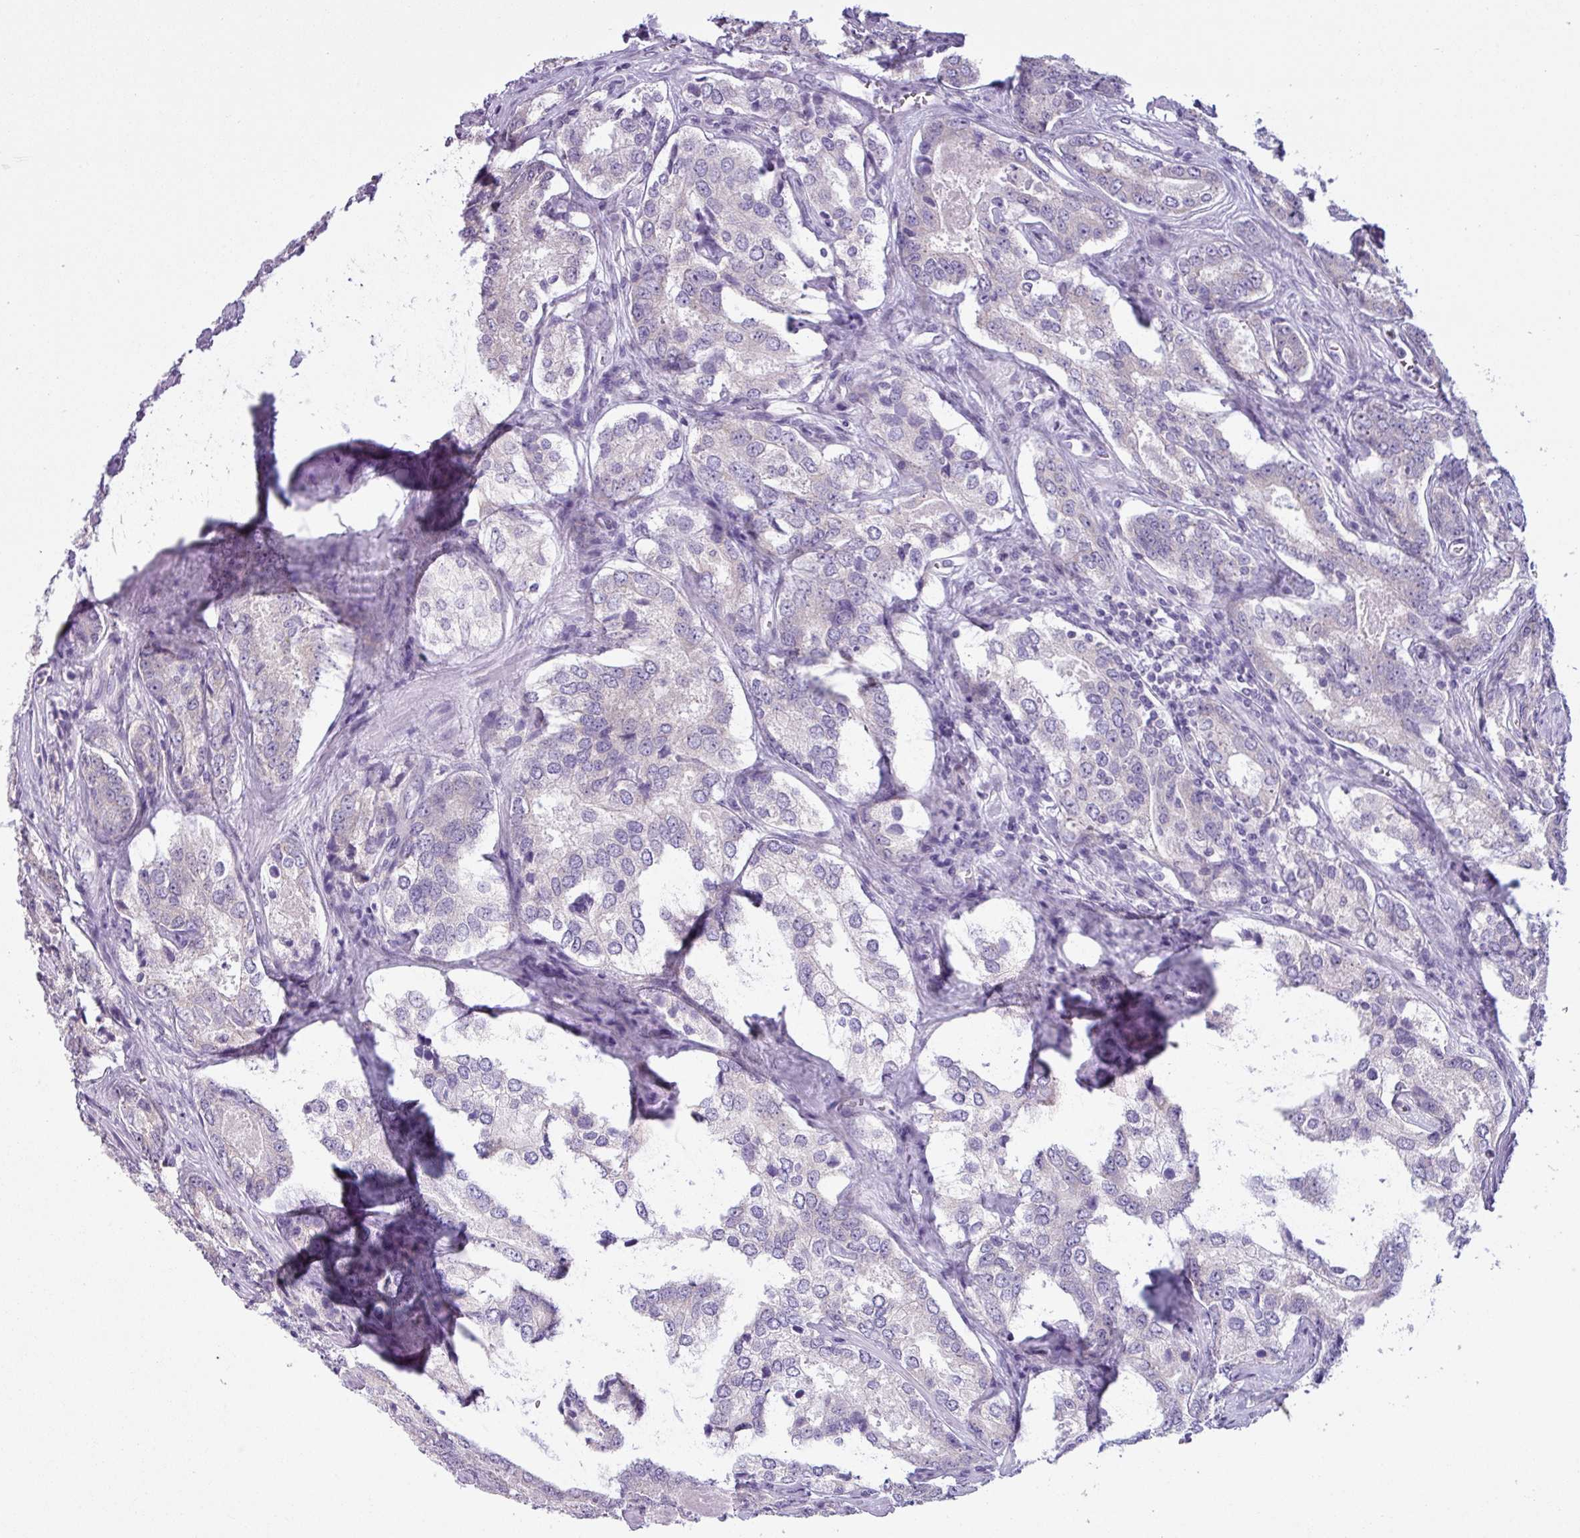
{"staining": {"intensity": "negative", "quantity": "none", "location": "none"}, "tissue": "prostate cancer", "cell_type": "Tumor cells", "image_type": "cancer", "snomed": [{"axis": "morphology", "description": "Adenocarcinoma, Low grade"}, {"axis": "topography", "description": "Prostate"}], "caption": "Prostate cancer stained for a protein using IHC demonstrates no staining tumor cells.", "gene": "C20orf27", "patient": {"sex": "male", "age": 68}}